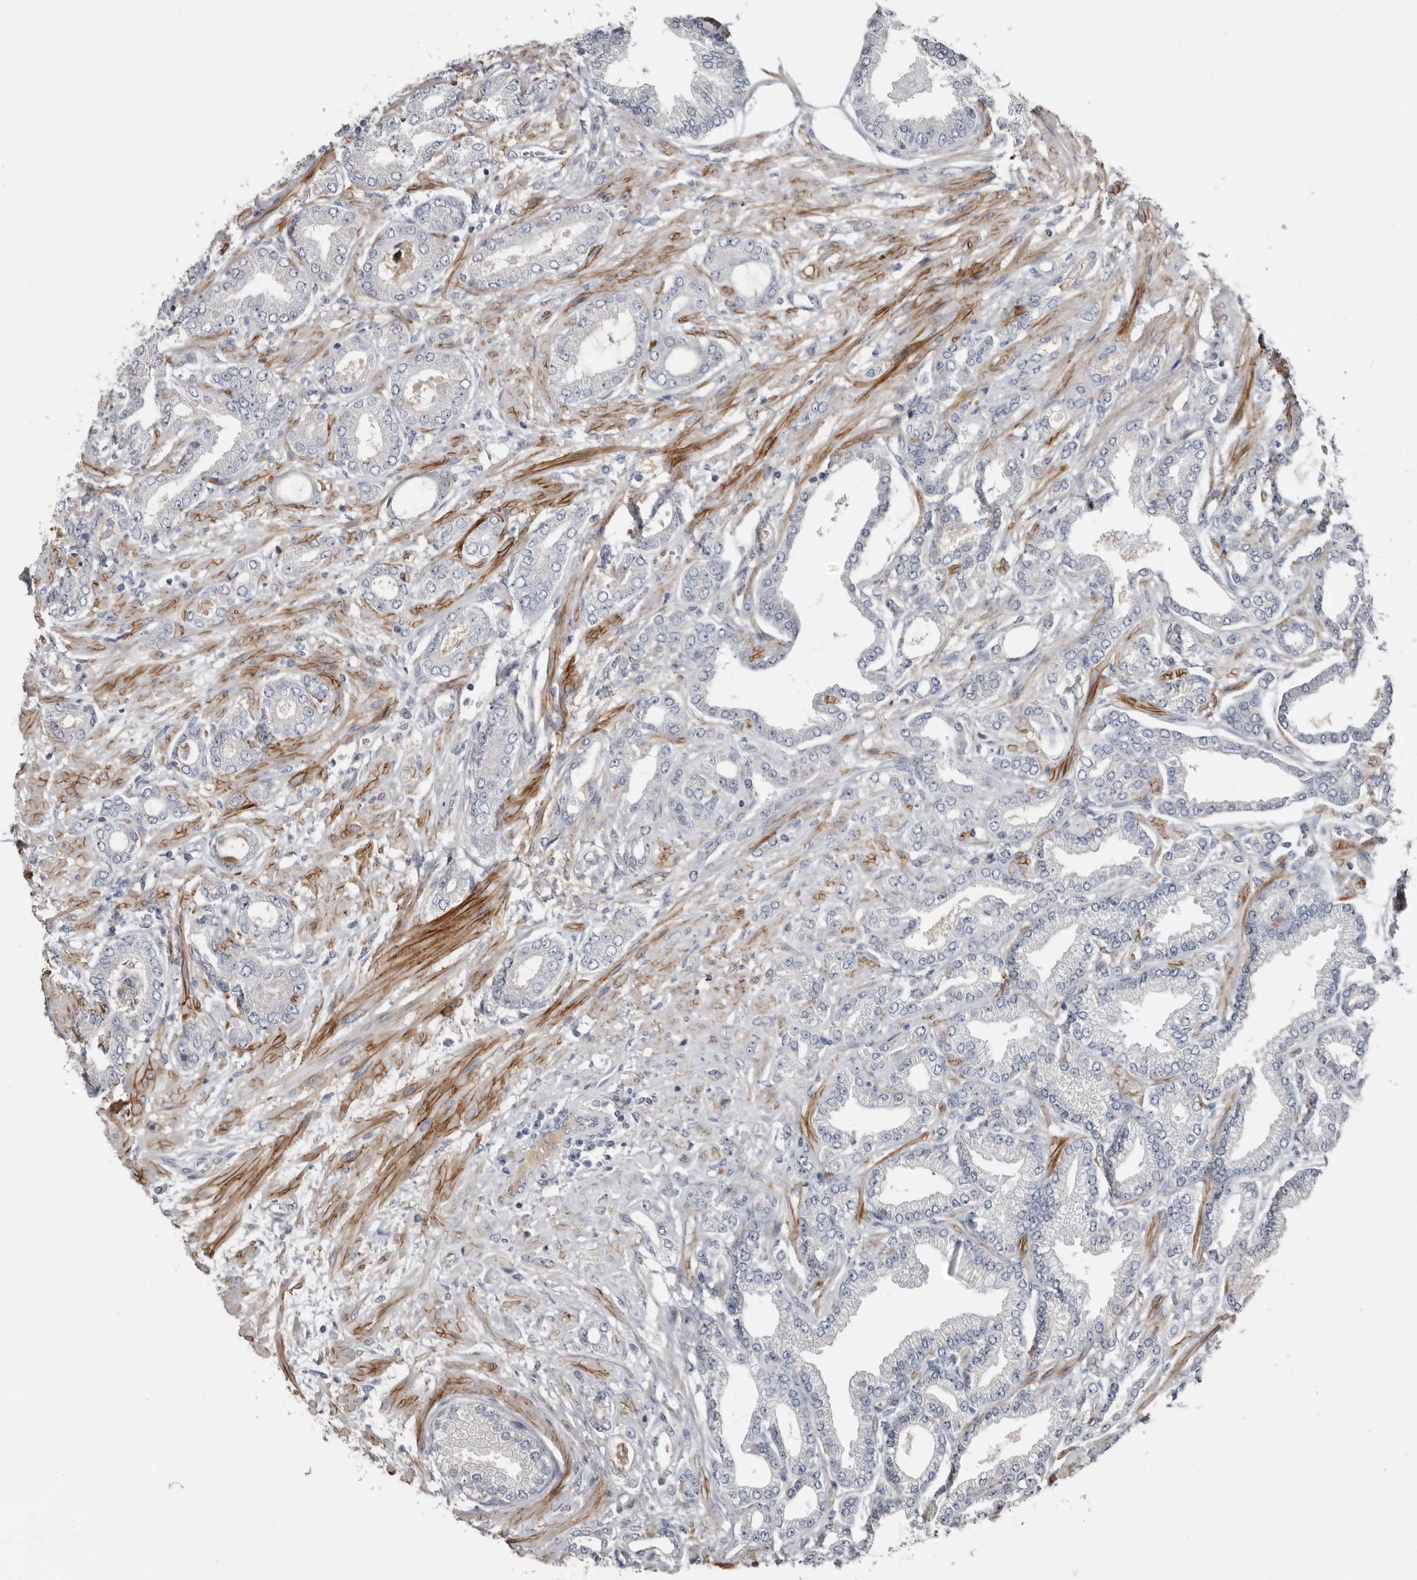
{"staining": {"intensity": "negative", "quantity": "none", "location": "none"}, "tissue": "prostate cancer", "cell_type": "Tumor cells", "image_type": "cancer", "snomed": [{"axis": "morphology", "description": "Adenocarcinoma, Low grade"}, {"axis": "topography", "description": "Prostate"}], "caption": "Prostate adenocarcinoma (low-grade) stained for a protein using IHC exhibits no positivity tumor cells.", "gene": "ZNF114", "patient": {"sex": "male", "age": 63}}